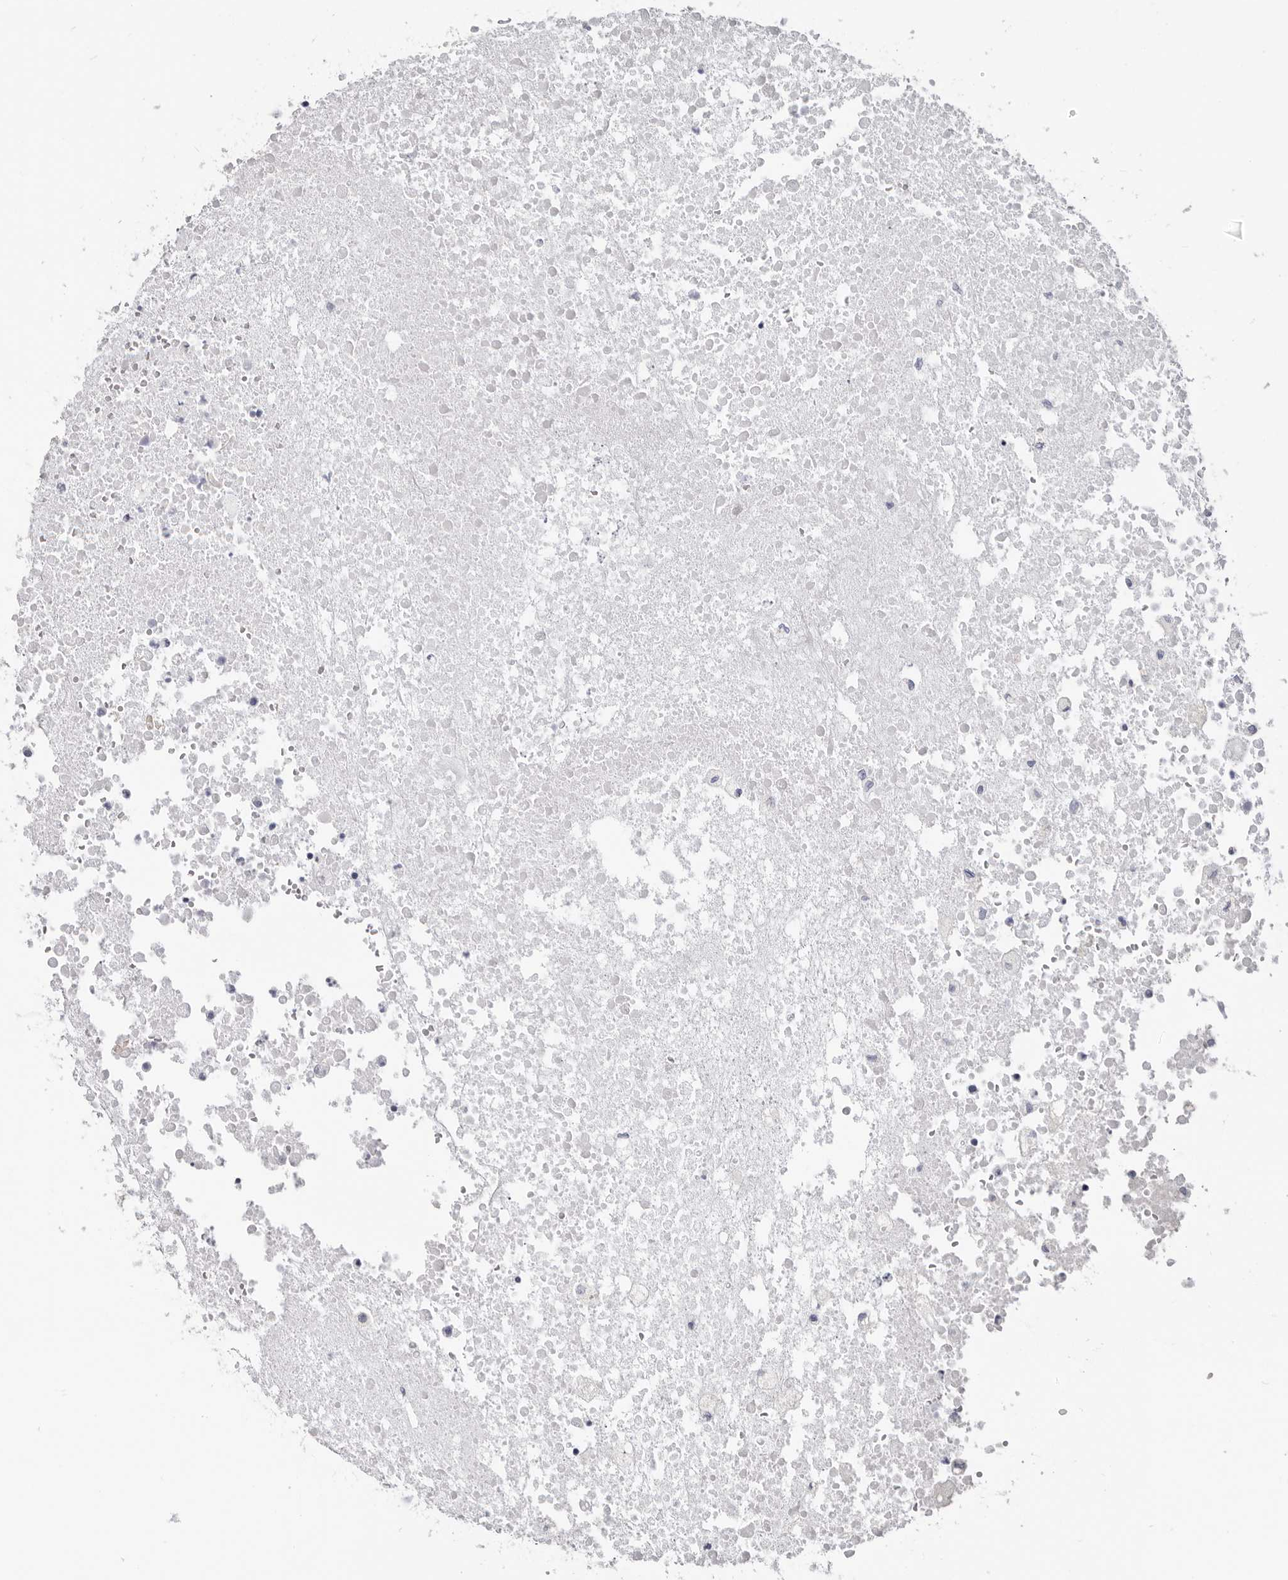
{"staining": {"intensity": "negative", "quantity": "none", "location": "none"}, "tissue": "head and neck cancer", "cell_type": "Tumor cells", "image_type": "cancer", "snomed": [{"axis": "morphology", "description": "Squamous cell carcinoma, NOS"}, {"axis": "topography", "description": "Head-Neck"}], "caption": "Tumor cells show no significant staining in squamous cell carcinoma (head and neck). The staining was performed using DAB to visualize the protein expression in brown, while the nuclei were stained in blue with hematoxylin (Magnification: 20x).", "gene": "RSPO2", "patient": {"sex": "male", "age": 66}}